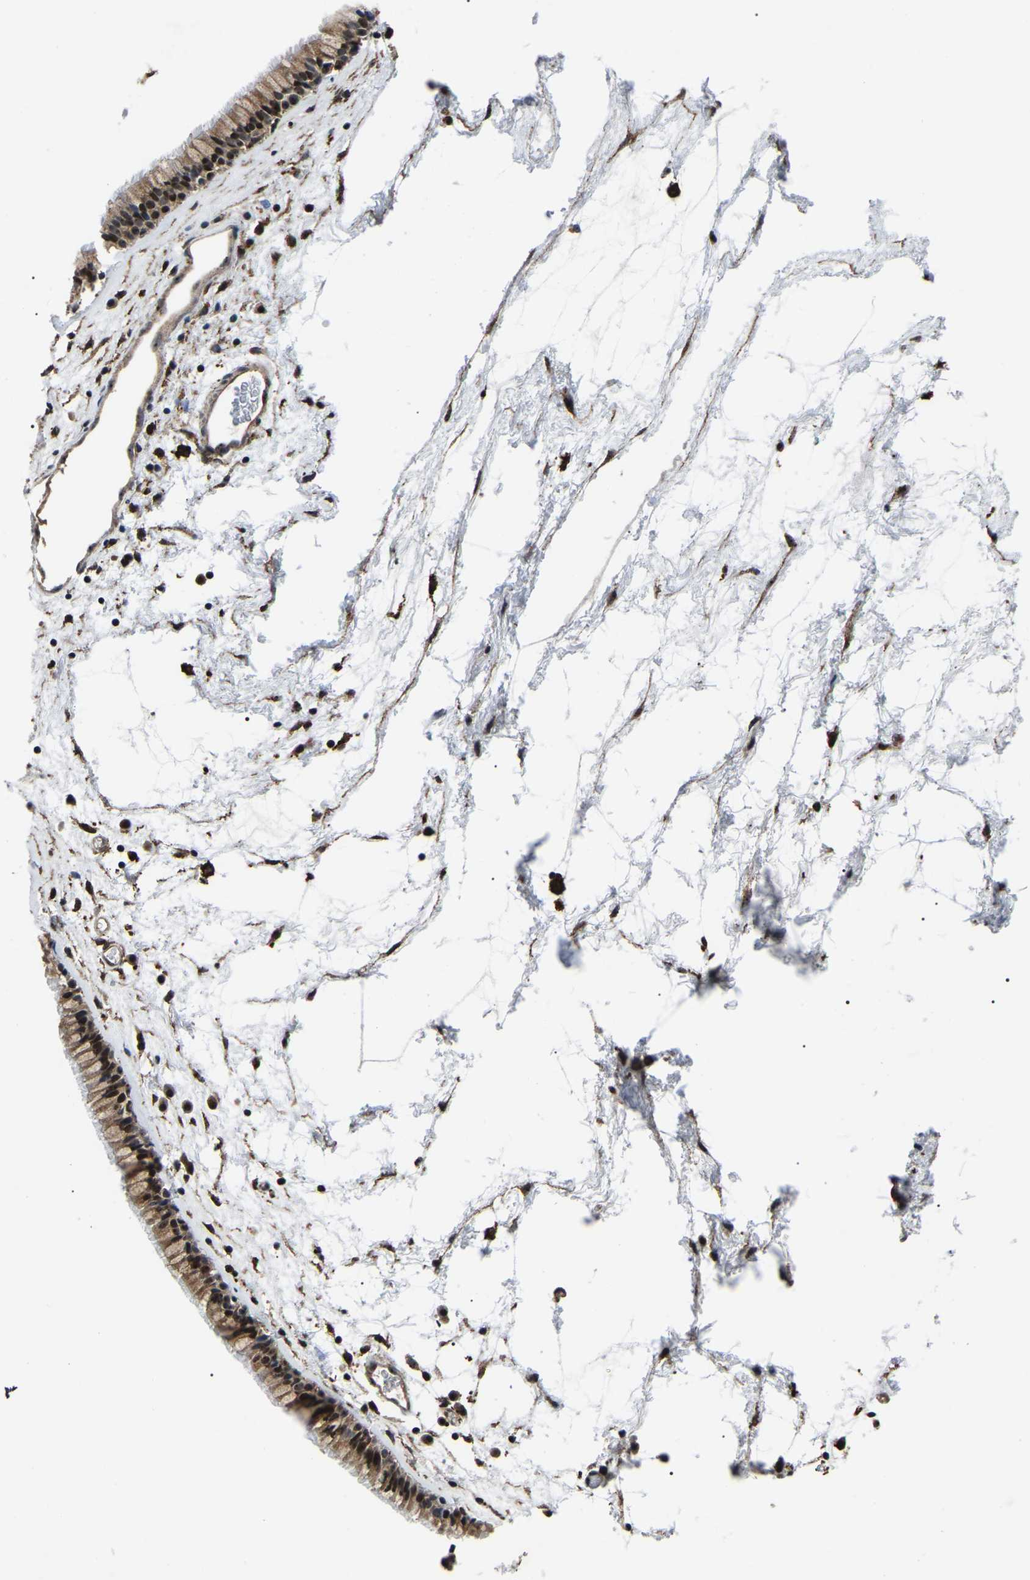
{"staining": {"intensity": "strong", "quantity": ">75%", "location": "cytoplasmic/membranous,nuclear"}, "tissue": "nasopharynx", "cell_type": "Respiratory epithelial cells", "image_type": "normal", "snomed": [{"axis": "morphology", "description": "Normal tissue, NOS"}, {"axis": "morphology", "description": "Inflammation, NOS"}, {"axis": "topography", "description": "Nasopharynx"}], "caption": "Immunohistochemical staining of benign nasopharynx displays >75% levels of strong cytoplasmic/membranous,nuclear protein expression in approximately >75% of respiratory epithelial cells. (Stains: DAB (3,3'-diaminobenzidine) in brown, nuclei in blue, Microscopy: brightfield microscopy at high magnification).", "gene": "RRP1B", "patient": {"sex": "male", "age": 48}}